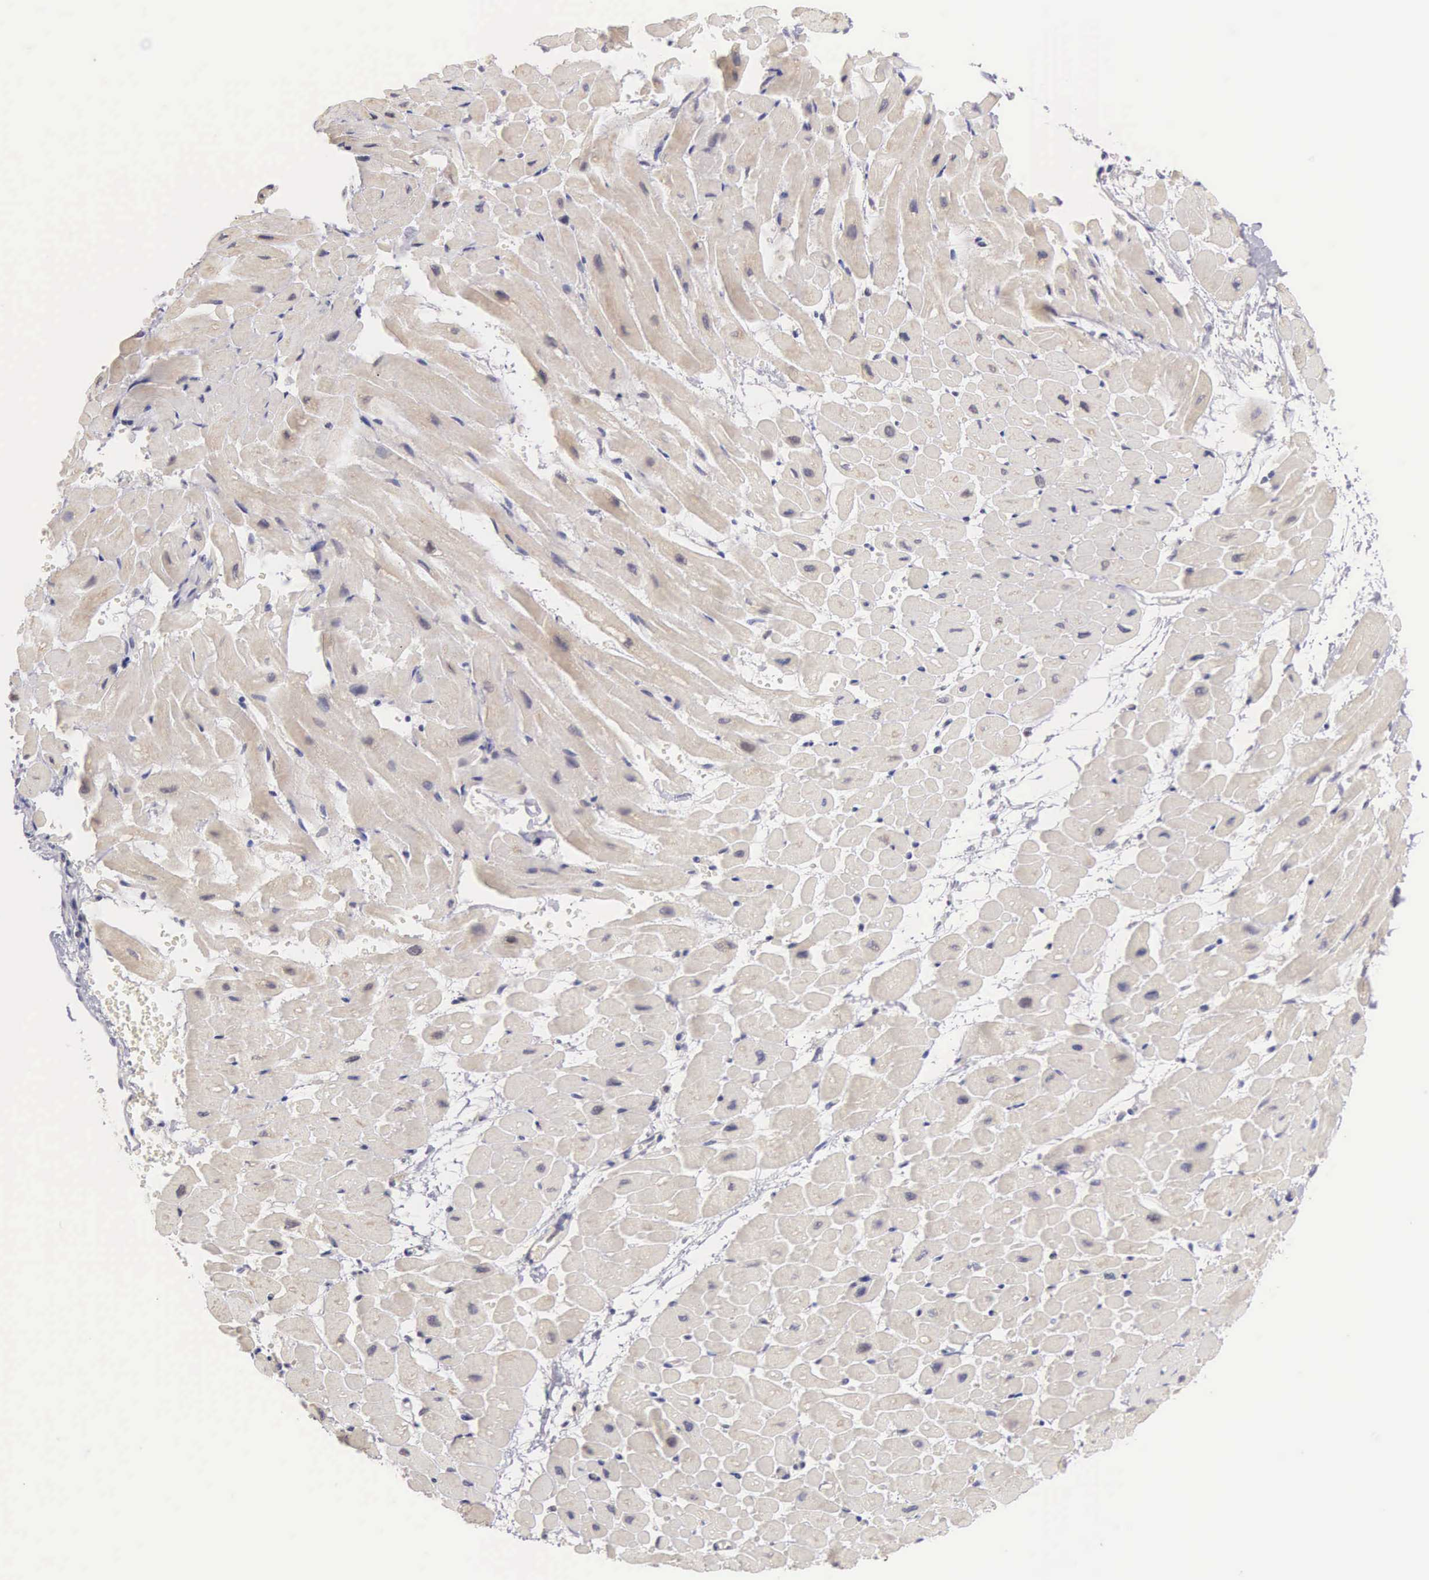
{"staining": {"intensity": "weak", "quantity": "<25%", "location": "cytoplasmic/membranous"}, "tissue": "heart muscle", "cell_type": "Cardiomyocytes", "image_type": "normal", "snomed": [{"axis": "morphology", "description": "Normal tissue, NOS"}, {"axis": "topography", "description": "Heart"}], "caption": "Immunohistochemistry photomicrograph of benign heart muscle: heart muscle stained with DAB demonstrates no significant protein expression in cardiomyocytes. Nuclei are stained in blue.", "gene": "PIR", "patient": {"sex": "male", "age": 45}}